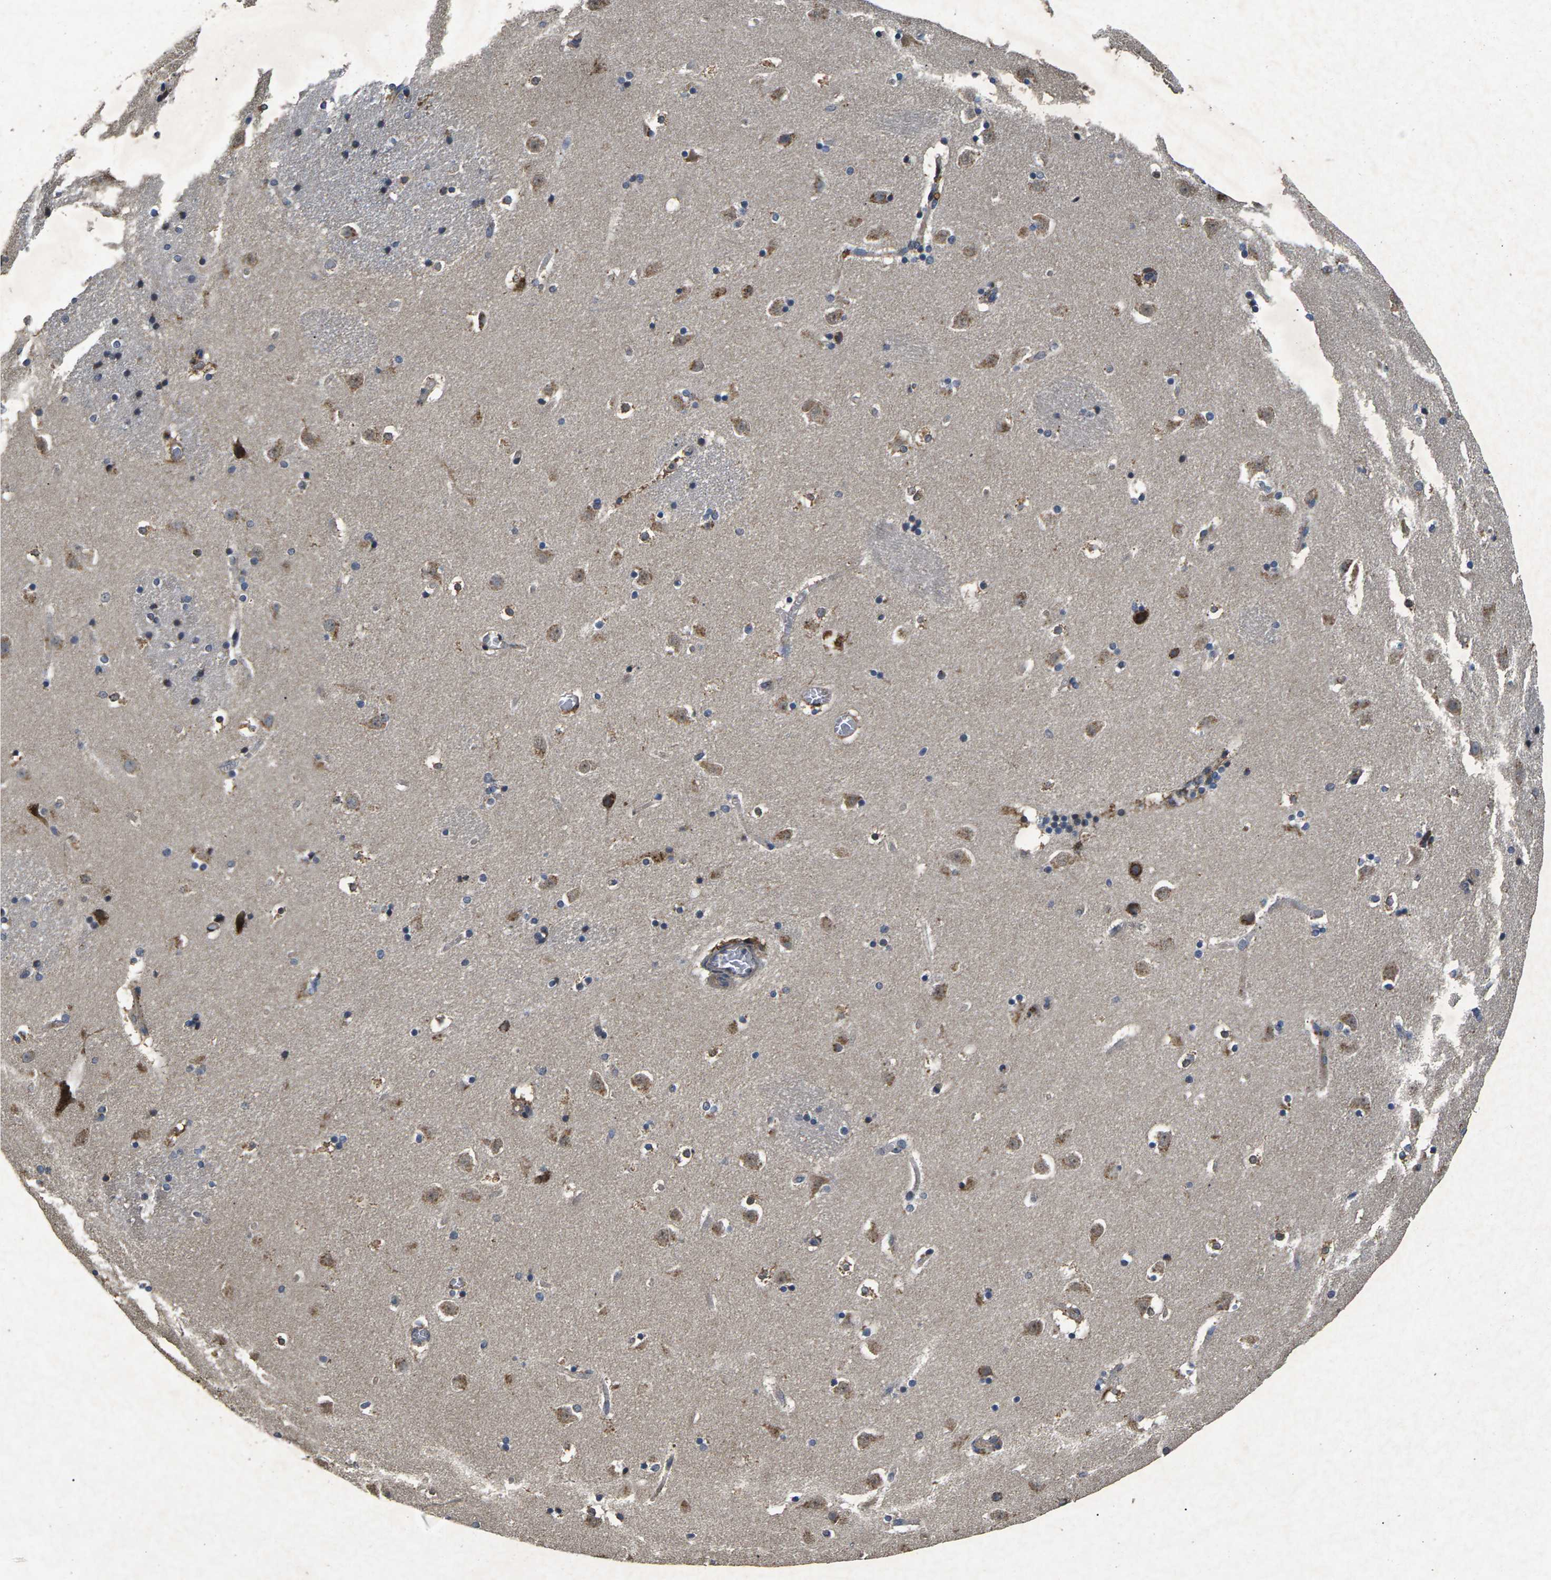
{"staining": {"intensity": "weak", "quantity": "25%-75%", "location": "cytoplasmic/membranous"}, "tissue": "caudate", "cell_type": "Glial cells", "image_type": "normal", "snomed": [{"axis": "morphology", "description": "Normal tissue, NOS"}, {"axis": "topography", "description": "Lateral ventricle wall"}], "caption": "This histopathology image displays immunohistochemistry (IHC) staining of unremarkable human caudate, with low weak cytoplasmic/membranous staining in approximately 25%-75% of glial cells.", "gene": "B4GAT1", "patient": {"sex": "male", "age": 45}}